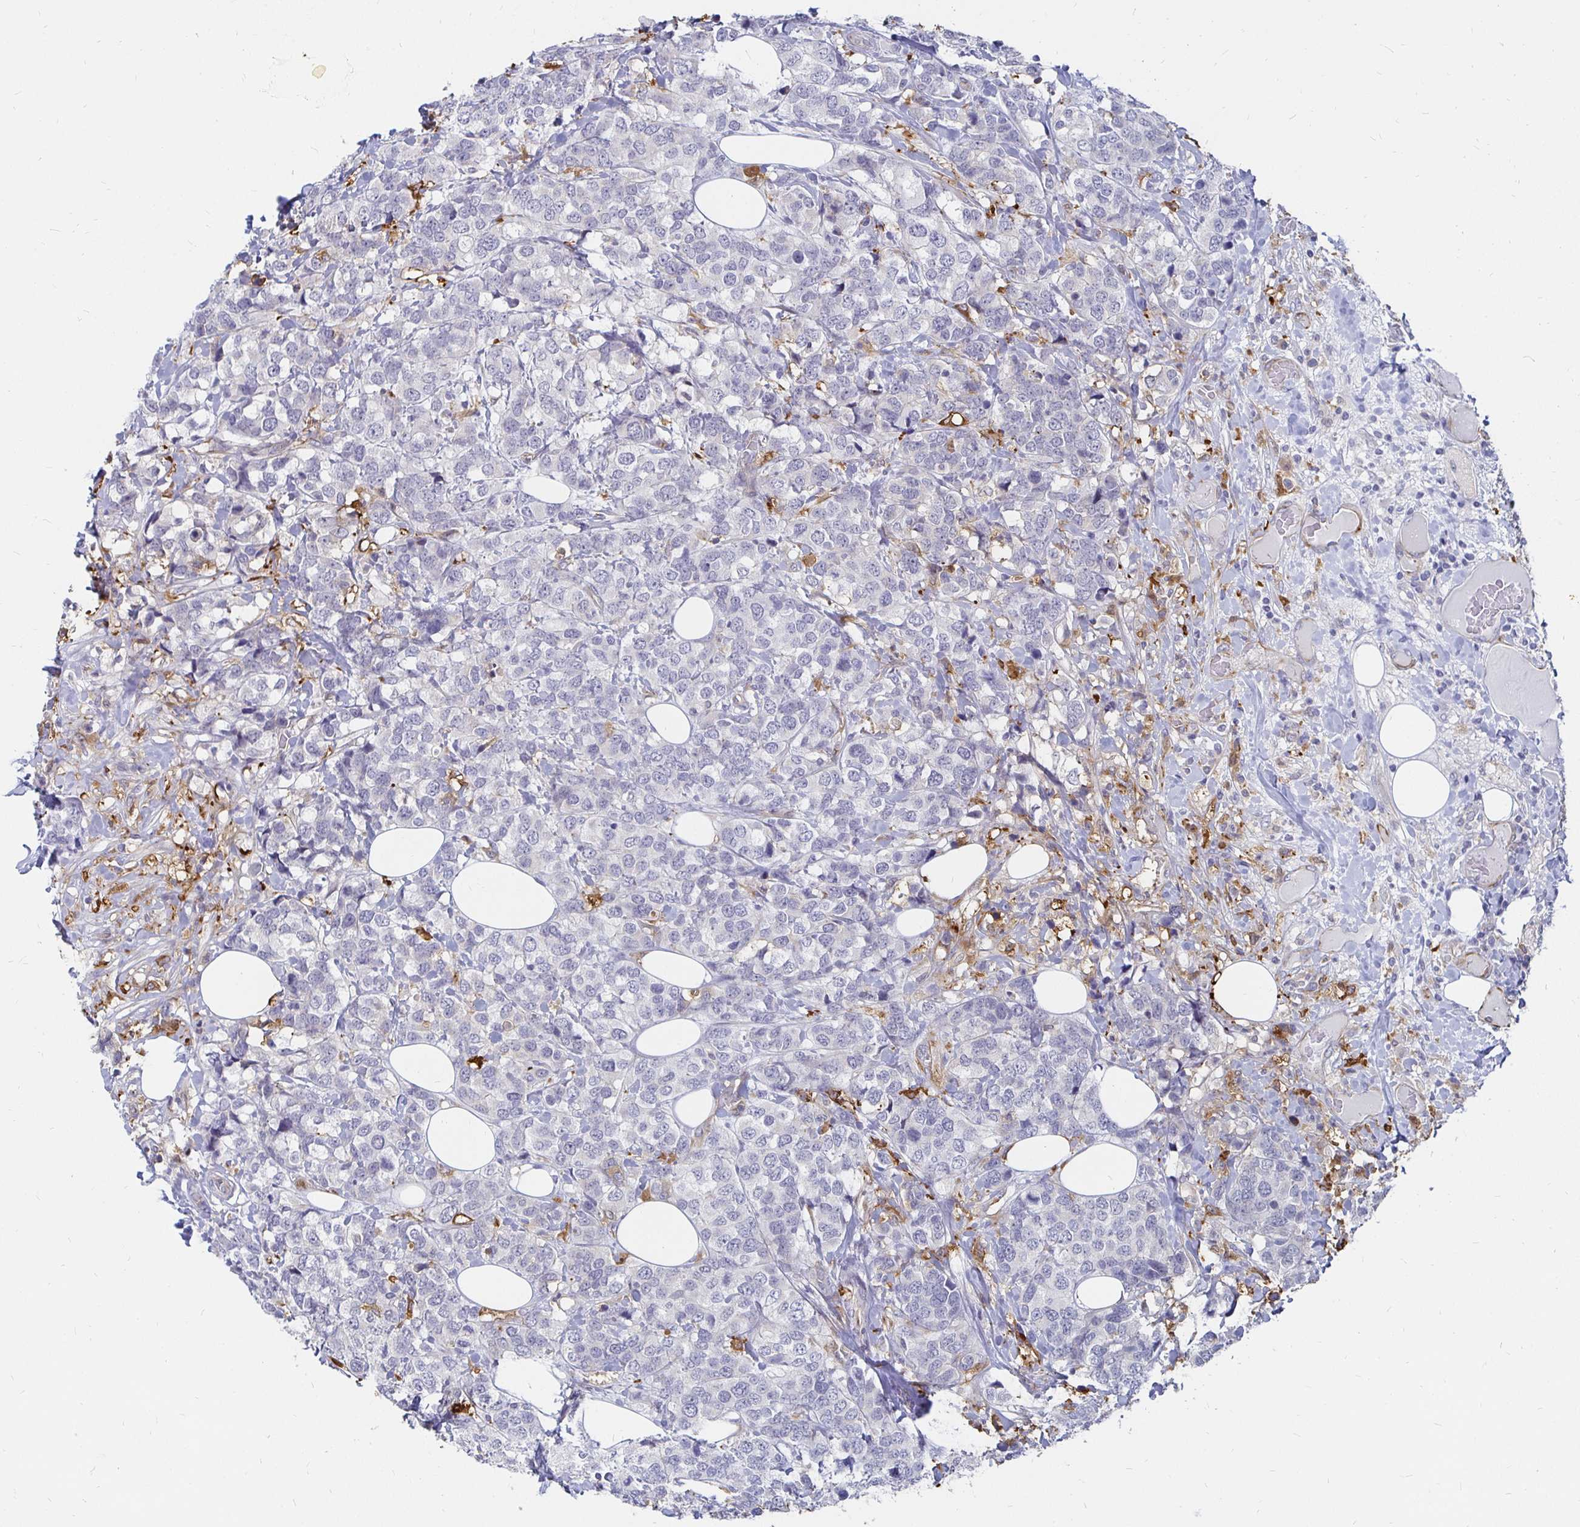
{"staining": {"intensity": "negative", "quantity": "none", "location": "none"}, "tissue": "breast cancer", "cell_type": "Tumor cells", "image_type": "cancer", "snomed": [{"axis": "morphology", "description": "Lobular carcinoma"}, {"axis": "topography", "description": "Breast"}], "caption": "Tumor cells are negative for protein expression in human breast lobular carcinoma.", "gene": "CCDC85A", "patient": {"sex": "female", "age": 59}}